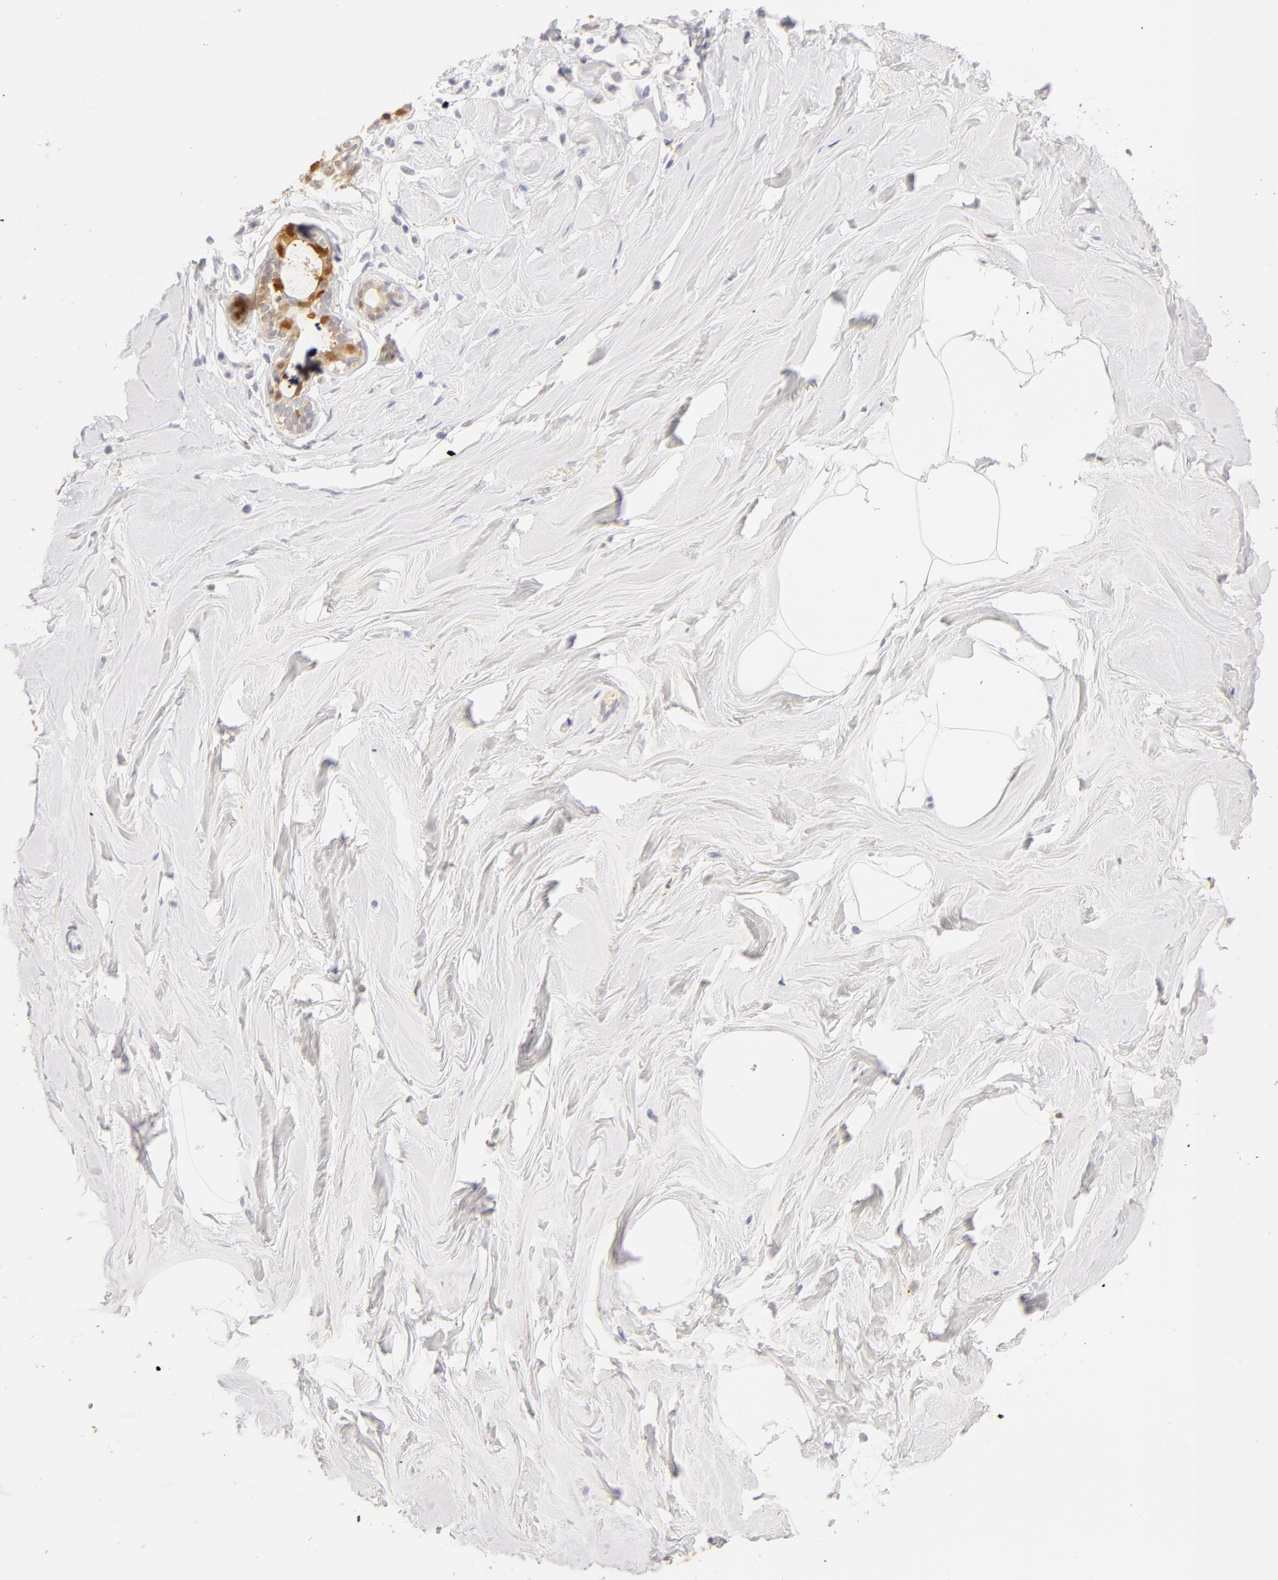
{"staining": {"intensity": "negative", "quantity": "none", "location": "none"}, "tissue": "breast", "cell_type": "Adipocytes", "image_type": "normal", "snomed": [{"axis": "morphology", "description": "Normal tissue, NOS"}, {"axis": "topography", "description": "Breast"}], "caption": "Immunohistochemistry image of normal breast: breast stained with DAB displays no significant protein staining in adipocytes.", "gene": "CA2", "patient": {"sex": "female", "age": 44}}